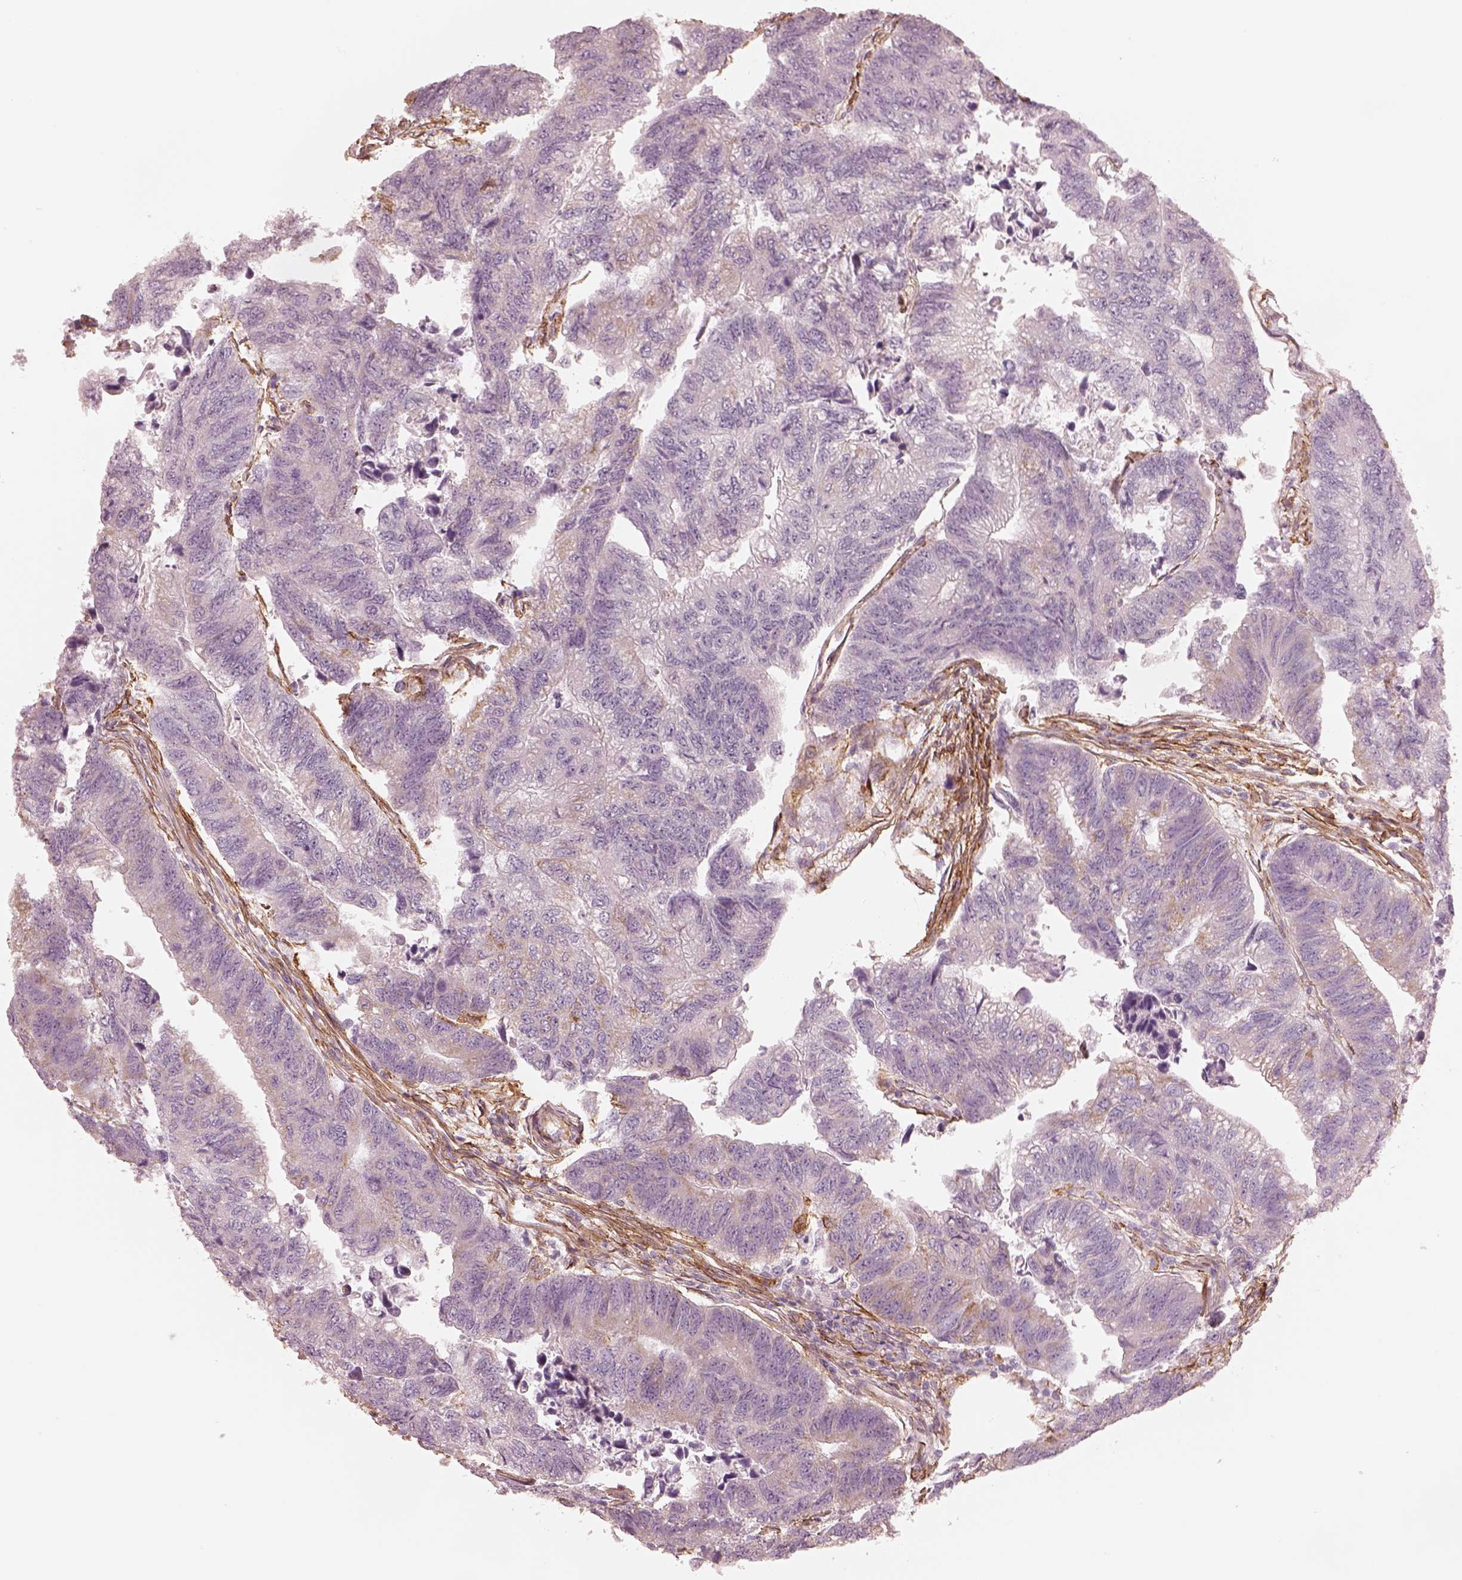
{"staining": {"intensity": "negative", "quantity": "none", "location": "none"}, "tissue": "colorectal cancer", "cell_type": "Tumor cells", "image_type": "cancer", "snomed": [{"axis": "morphology", "description": "Adenocarcinoma, NOS"}, {"axis": "topography", "description": "Colon"}], "caption": "An immunohistochemistry (IHC) micrograph of colorectal cancer (adenocarcinoma) is shown. There is no staining in tumor cells of colorectal cancer (adenocarcinoma).", "gene": "CRYM", "patient": {"sex": "female", "age": 65}}